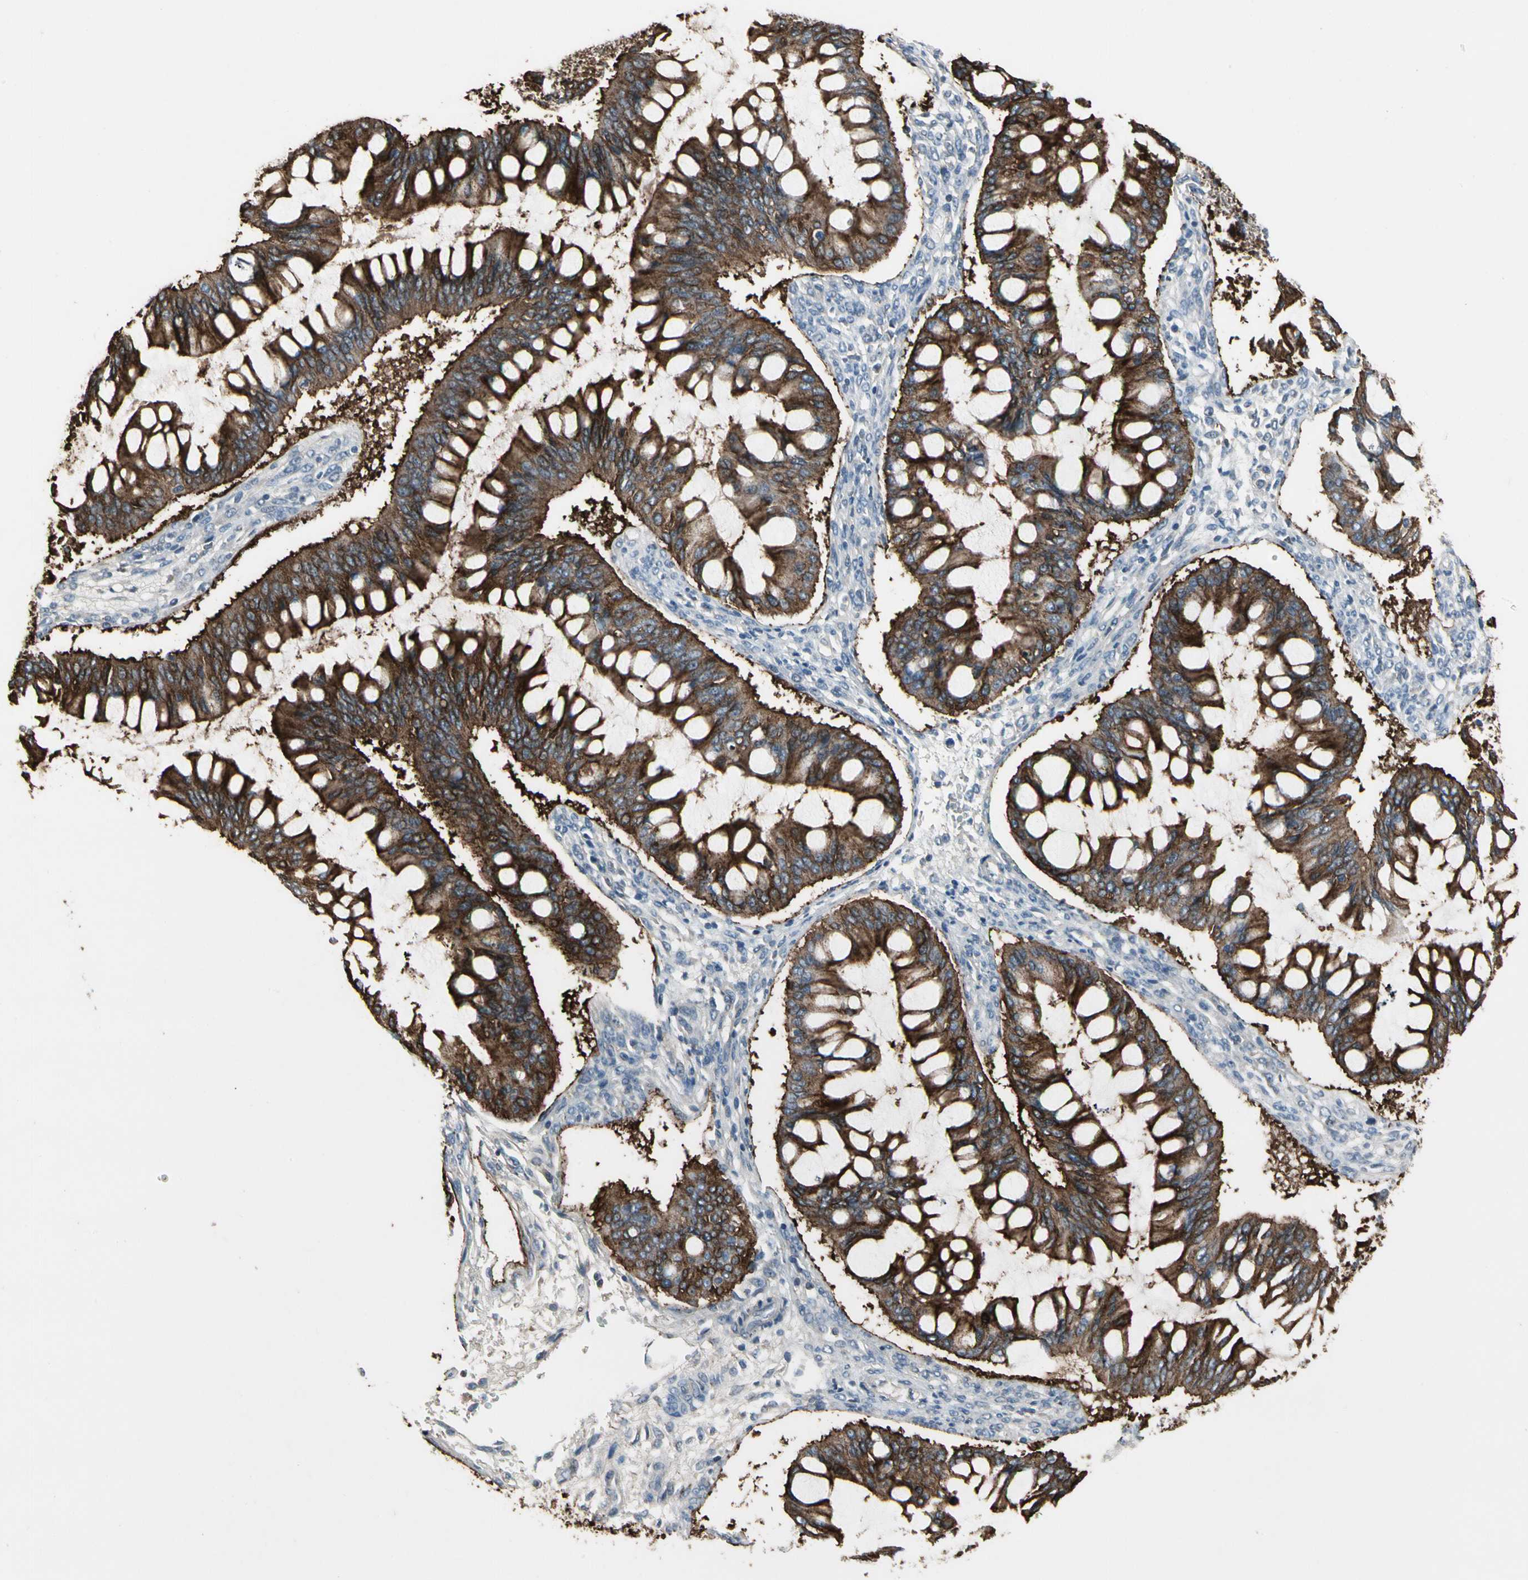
{"staining": {"intensity": "strong", "quantity": ">75%", "location": "cytoplasmic/membranous"}, "tissue": "ovarian cancer", "cell_type": "Tumor cells", "image_type": "cancer", "snomed": [{"axis": "morphology", "description": "Cystadenocarcinoma, mucinous, NOS"}, {"axis": "topography", "description": "Ovary"}], "caption": "Mucinous cystadenocarcinoma (ovarian) stained with a protein marker displays strong staining in tumor cells.", "gene": "PIGR", "patient": {"sex": "female", "age": 73}}